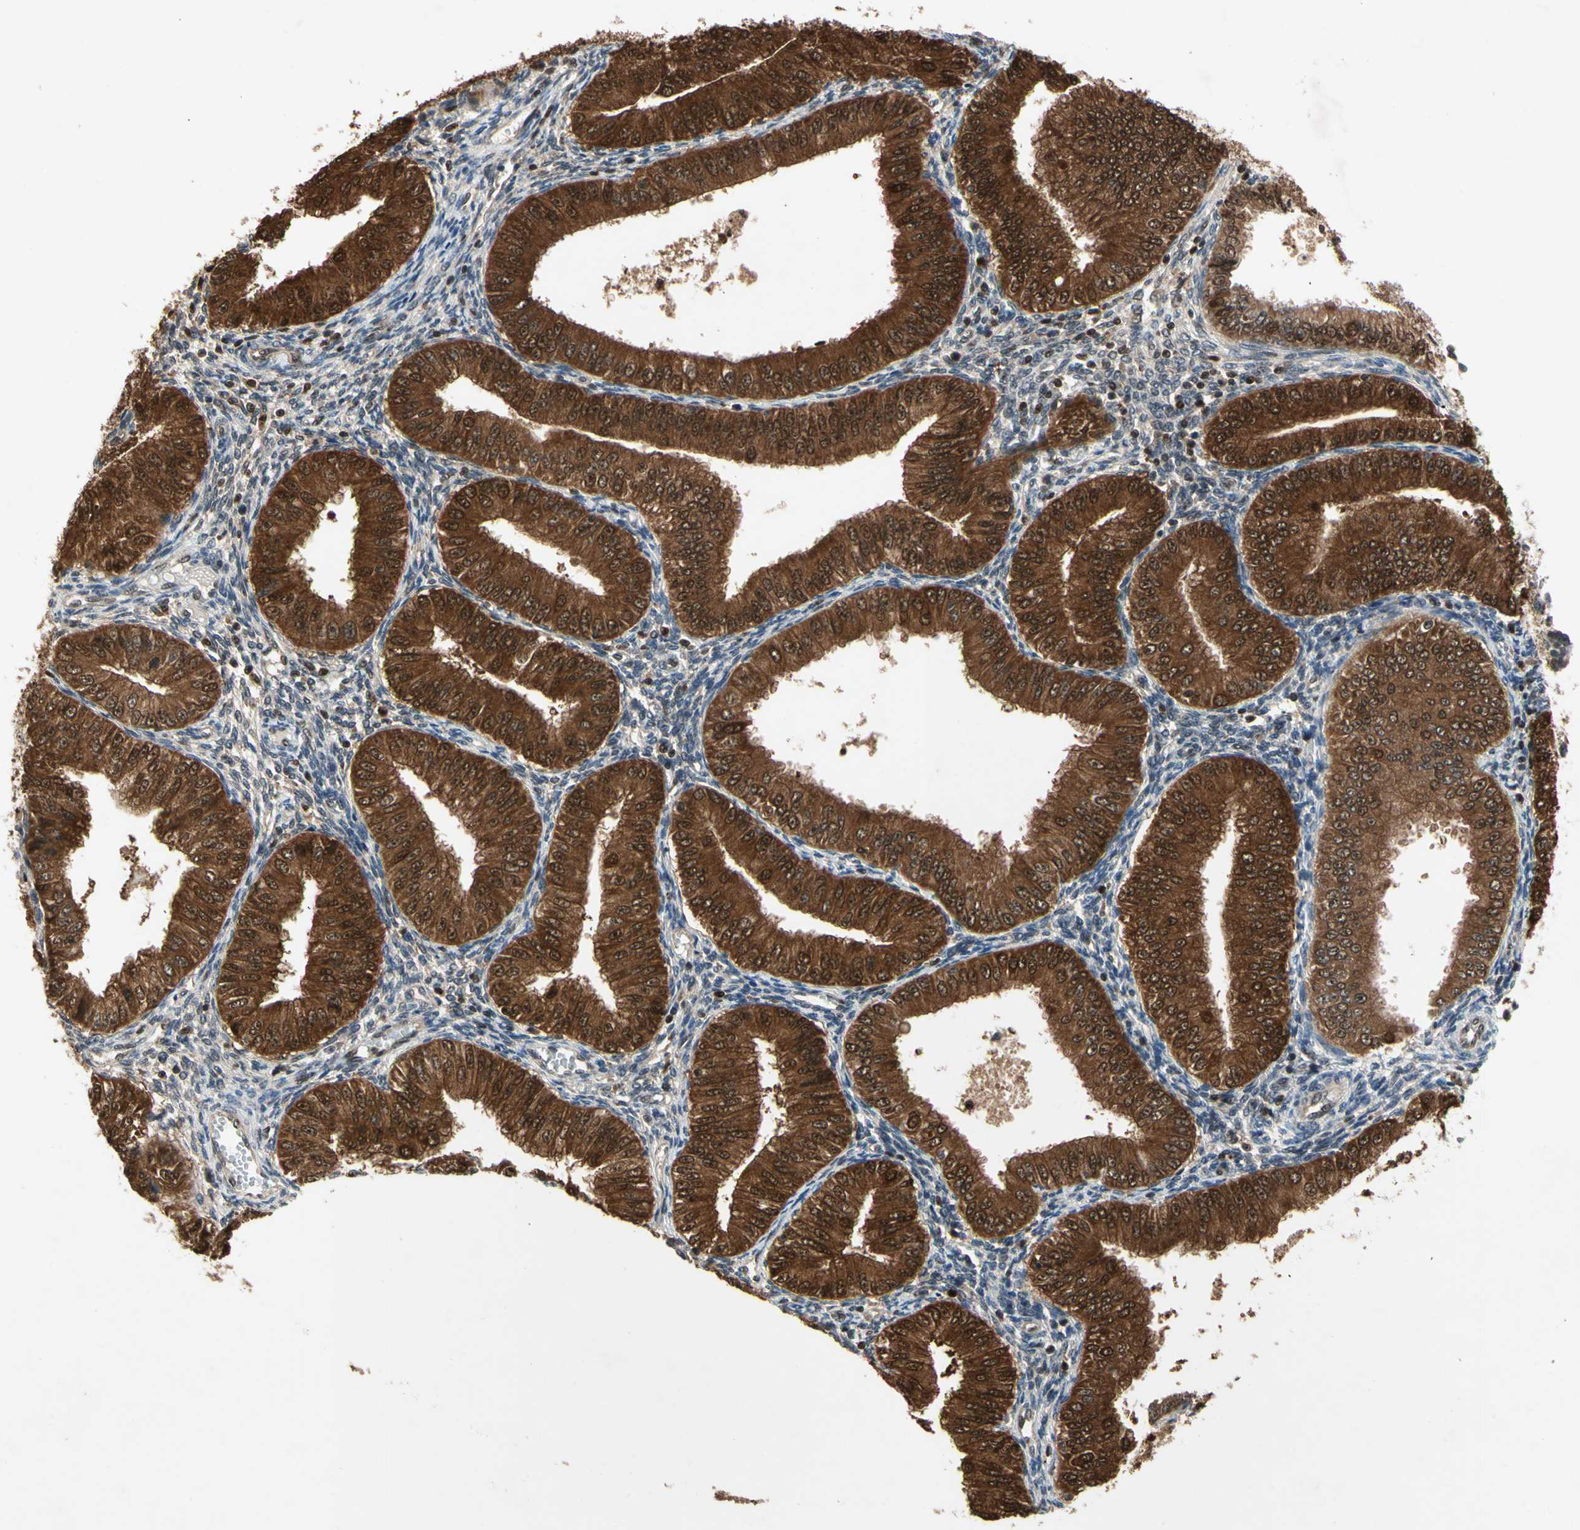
{"staining": {"intensity": "strong", "quantity": ">75%", "location": "cytoplasmic/membranous"}, "tissue": "endometrial cancer", "cell_type": "Tumor cells", "image_type": "cancer", "snomed": [{"axis": "morphology", "description": "Normal tissue, NOS"}, {"axis": "morphology", "description": "Adenocarcinoma, NOS"}, {"axis": "topography", "description": "Endometrium"}], "caption": "Immunohistochemical staining of endometrial adenocarcinoma demonstrates high levels of strong cytoplasmic/membranous protein positivity in approximately >75% of tumor cells.", "gene": "GSR", "patient": {"sex": "female", "age": 53}}